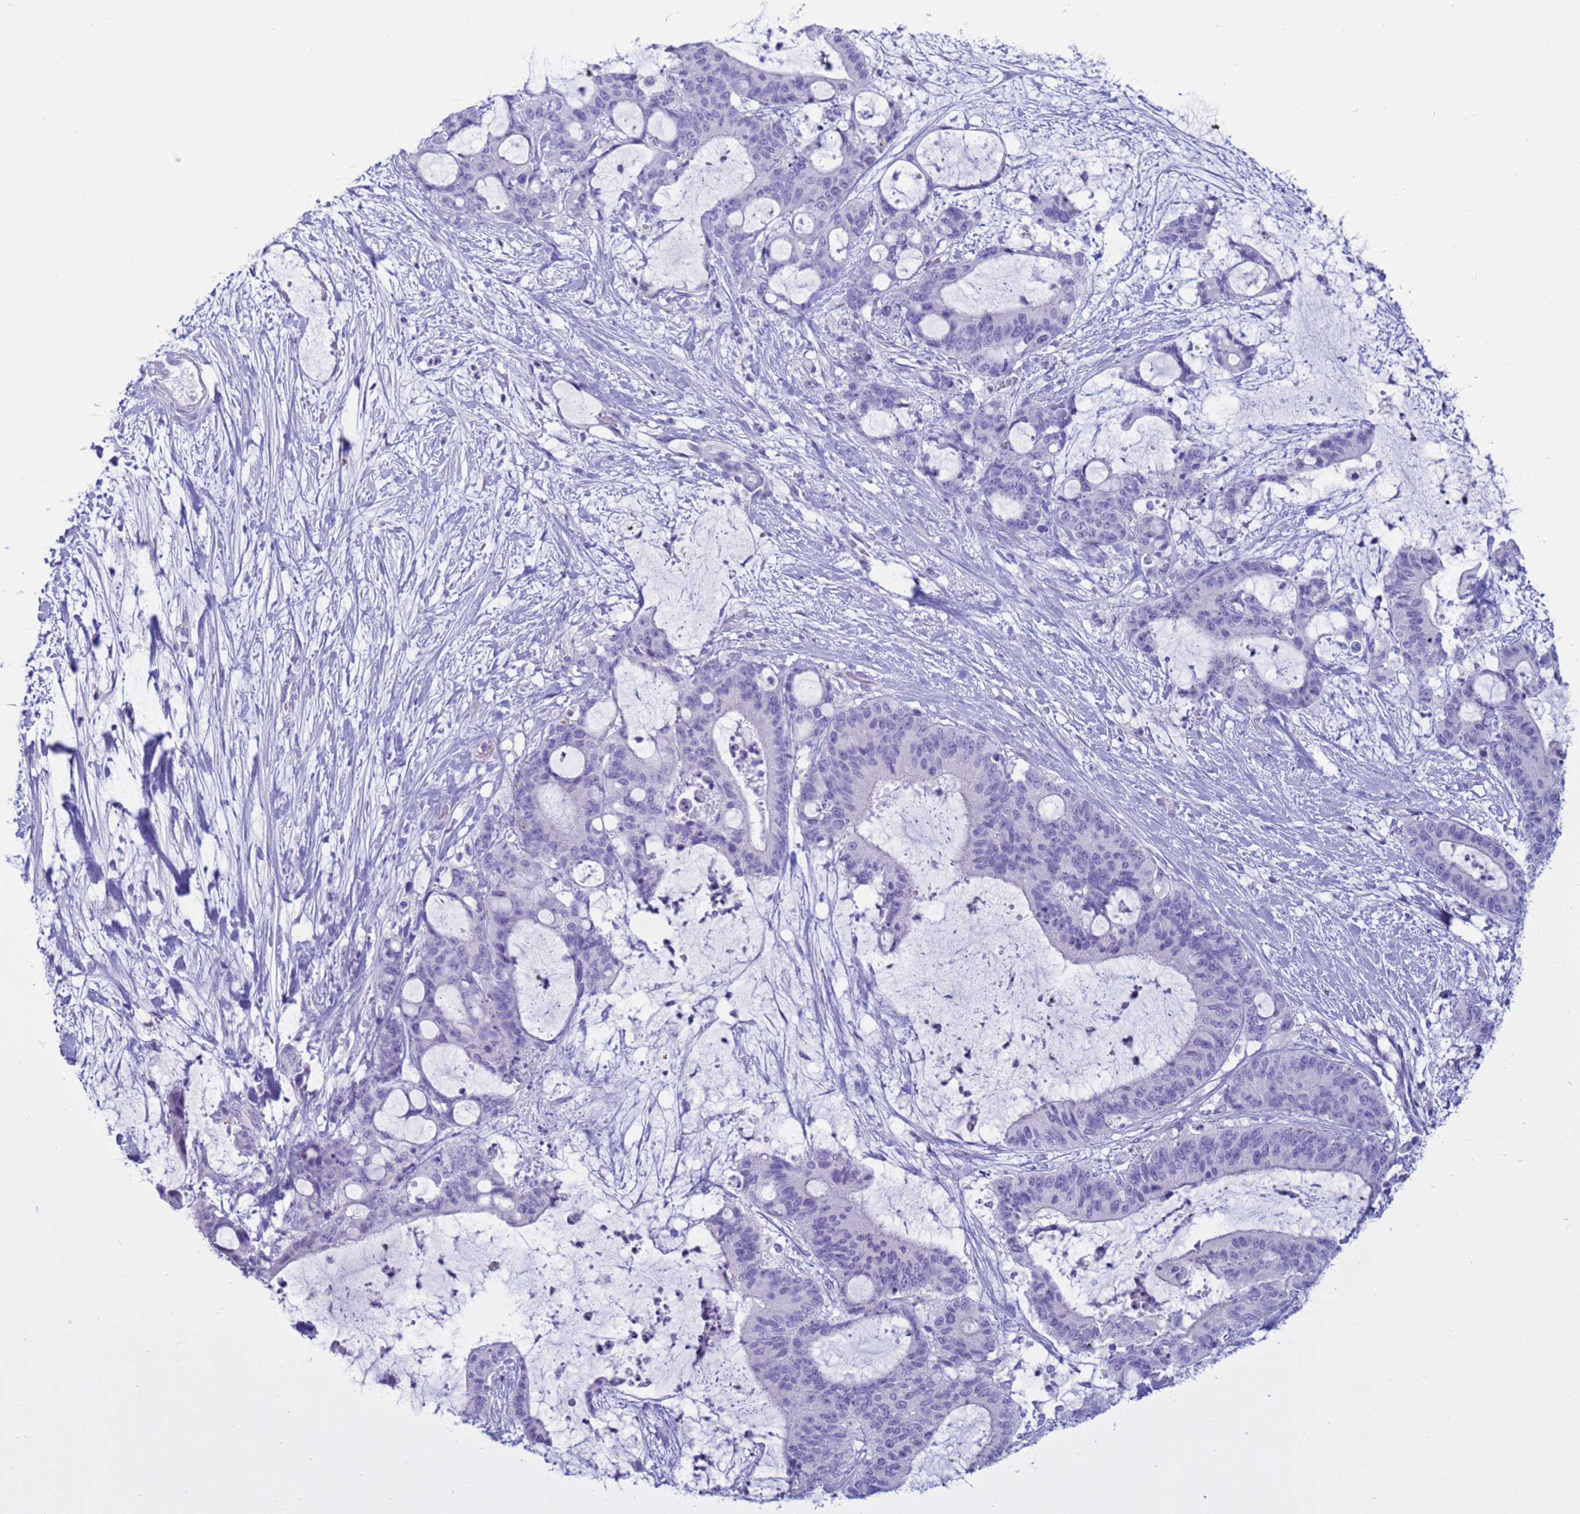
{"staining": {"intensity": "negative", "quantity": "none", "location": "none"}, "tissue": "liver cancer", "cell_type": "Tumor cells", "image_type": "cancer", "snomed": [{"axis": "morphology", "description": "Normal tissue, NOS"}, {"axis": "morphology", "description": "Cholangiocarcinoma"}, {"axis": "topography", "description": "Liver"}, {"axis": "topography", "description": "Peripheral nerve tissue"}], "caption": "DAB immunohistochemical staining of human liver cancer shows no significant positivity in tumor cells. (Stains: DAB (3,3'-diaminobenzidine) immunohistochemistry (IHC) with hematoxylin counter stain, Microscopy: brightfield microscopy at high magnification).", "gene": "CST4", "patient": {"sex": "female", "age": 73}}